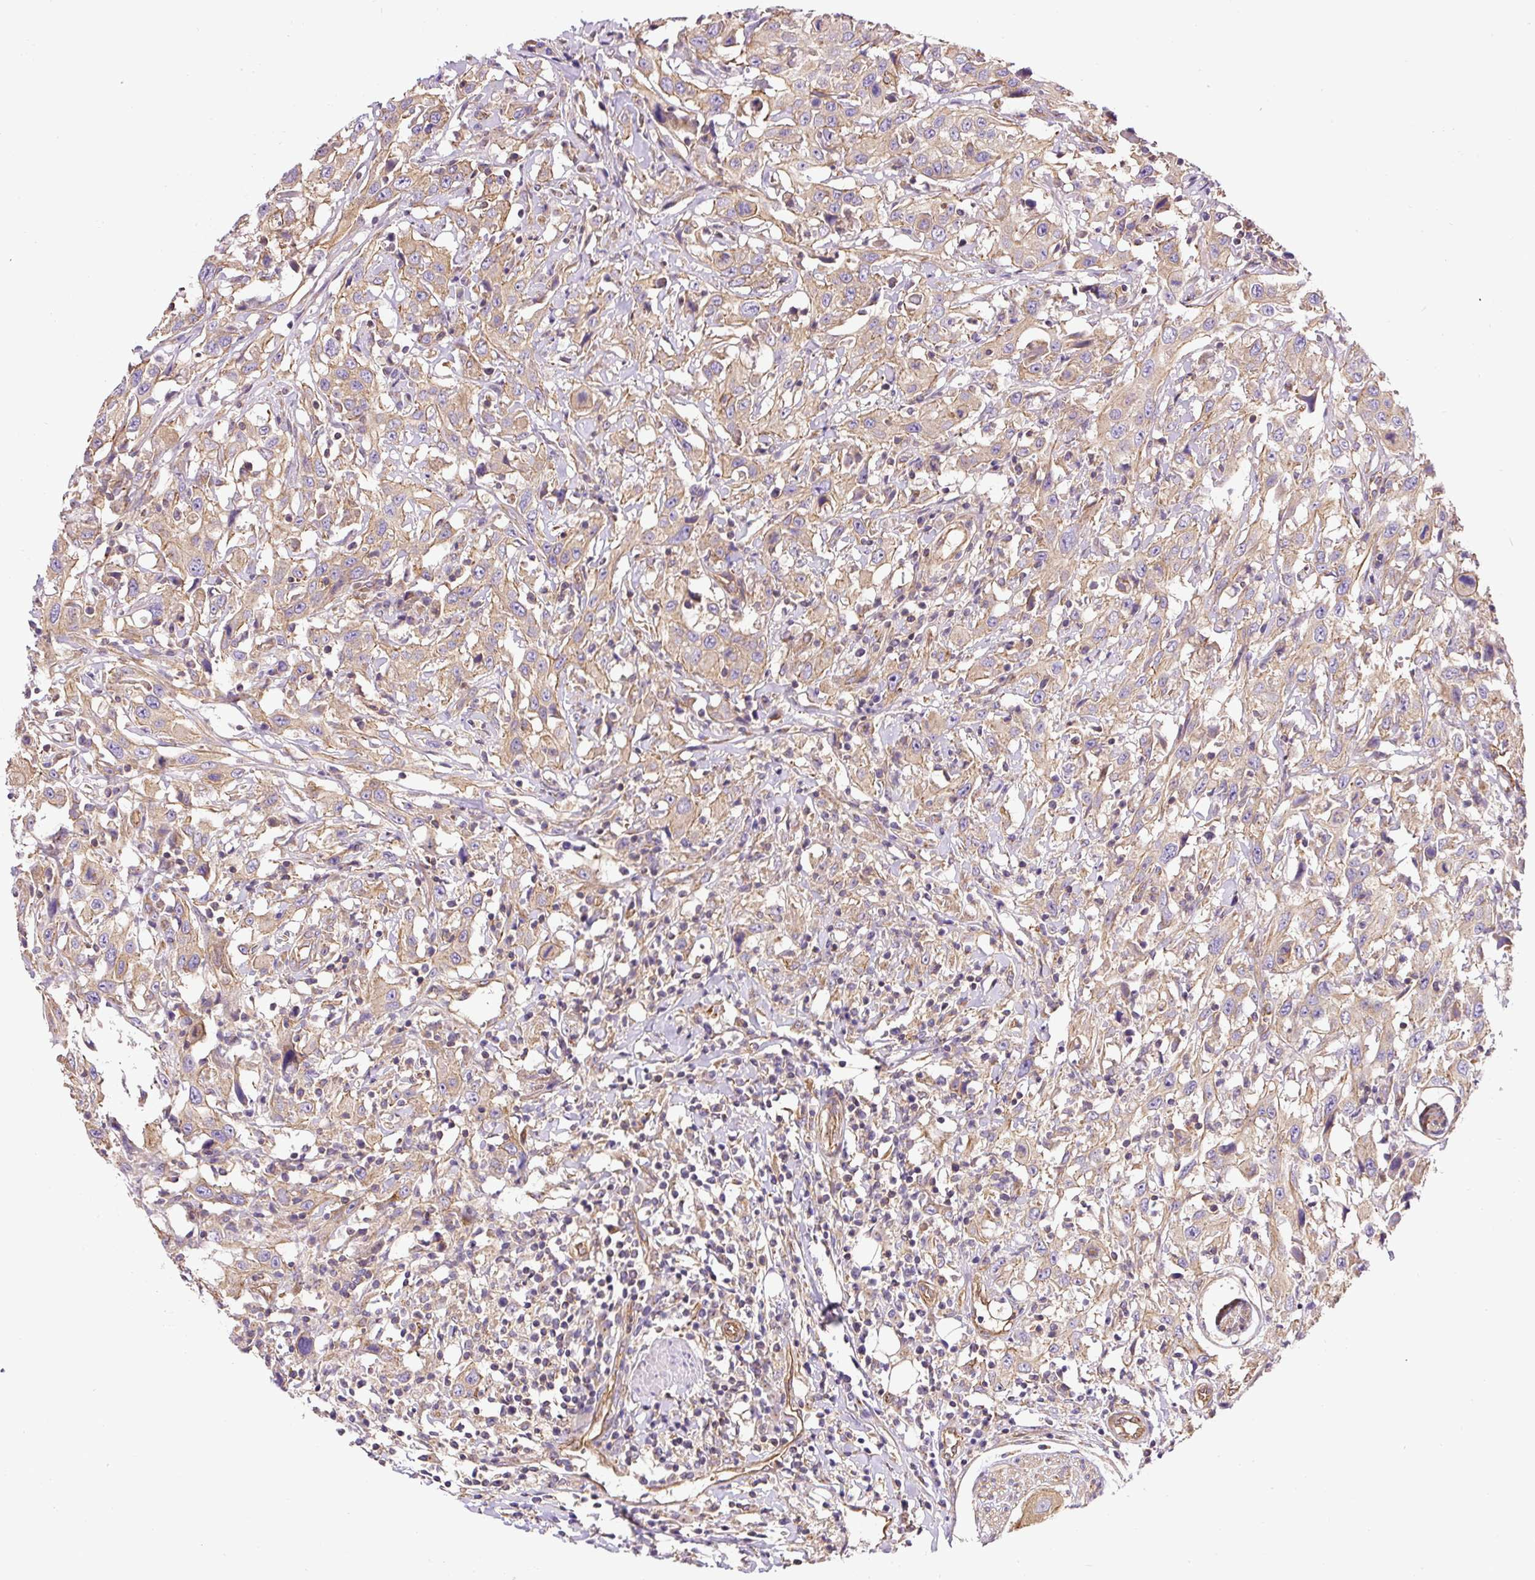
{"staining": {"intensity": "weak", "quantity": "25%-75%", "location": "cytoplasmic/membranous"}, "tissue": "urothelial cancer", "cell_type": "Tumor cells", "image_type": "cancer", "snomed": [{"axis": "morphology", "description": "Urothelial carcinoma, High grade"}, {"axis": "topography", "description": "Urinary bladder"}], "caption": "Immunohistochemical staining of human urothelial cancer demonstrates low levels of weak cytoplasmic/membranous protein positivity in about 25%-75% of tumor cells.", "gene": "DCTN1", "patient": {"sex": "male", "age": 61}}